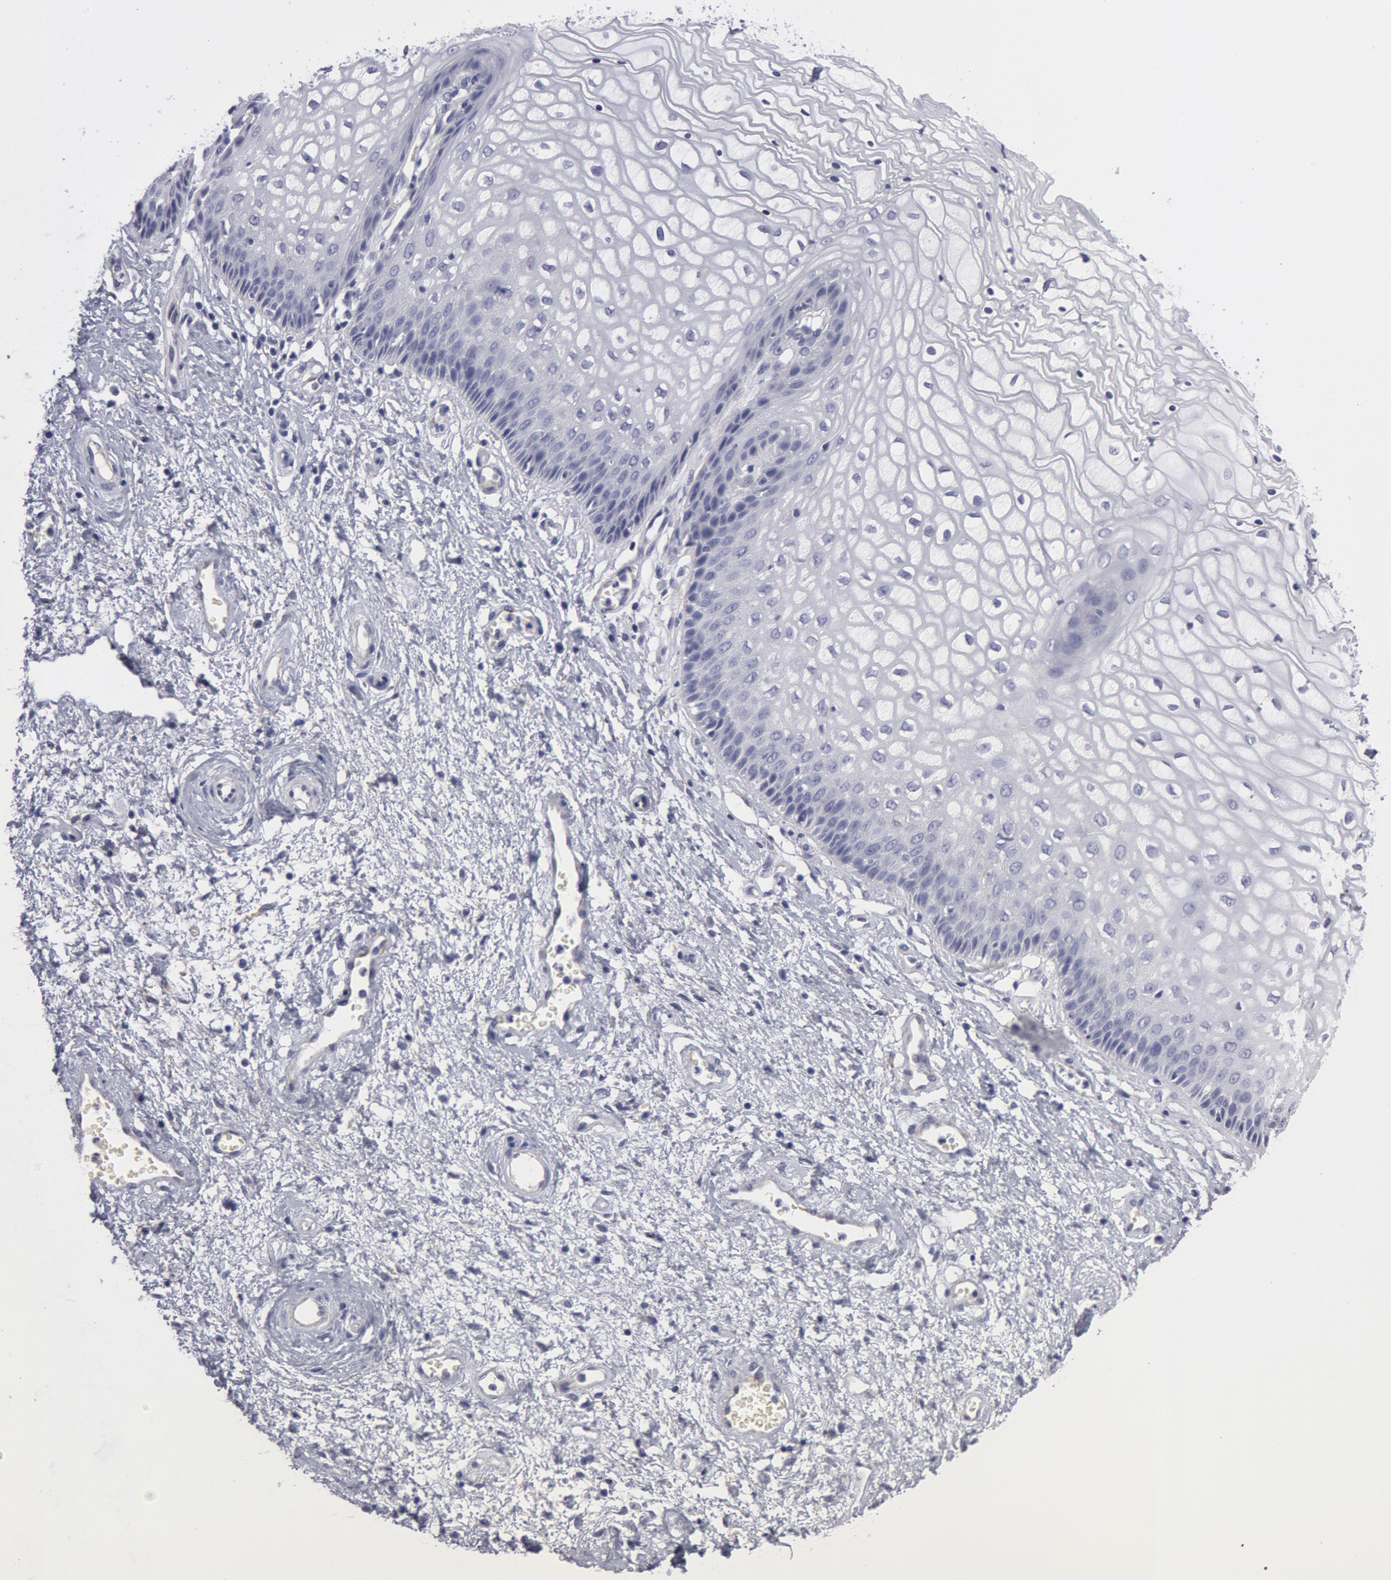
{"staining": {"intensity": "negative", "quantity": "none", "location": "none"}, "tissue": "vagina", "cell_type": "Squamous epithelial cells", "image_type": "normal", "snomed": [{"axis": "morphology", "description": "Normal tissue, NOS"}, {"axis": "topography", "description": "Vagina"}], "caption": "Protein analysis of normal vagina displays no significant expression in squamous epithelial cells. The staining was performed using DAB to visualize the protein expression in brown, while the nuclei were stained in blue with hematoxylin (Magnification: 20x).", "gene": "SMC1B", "patient": {"sex": "female", "age": 34}}